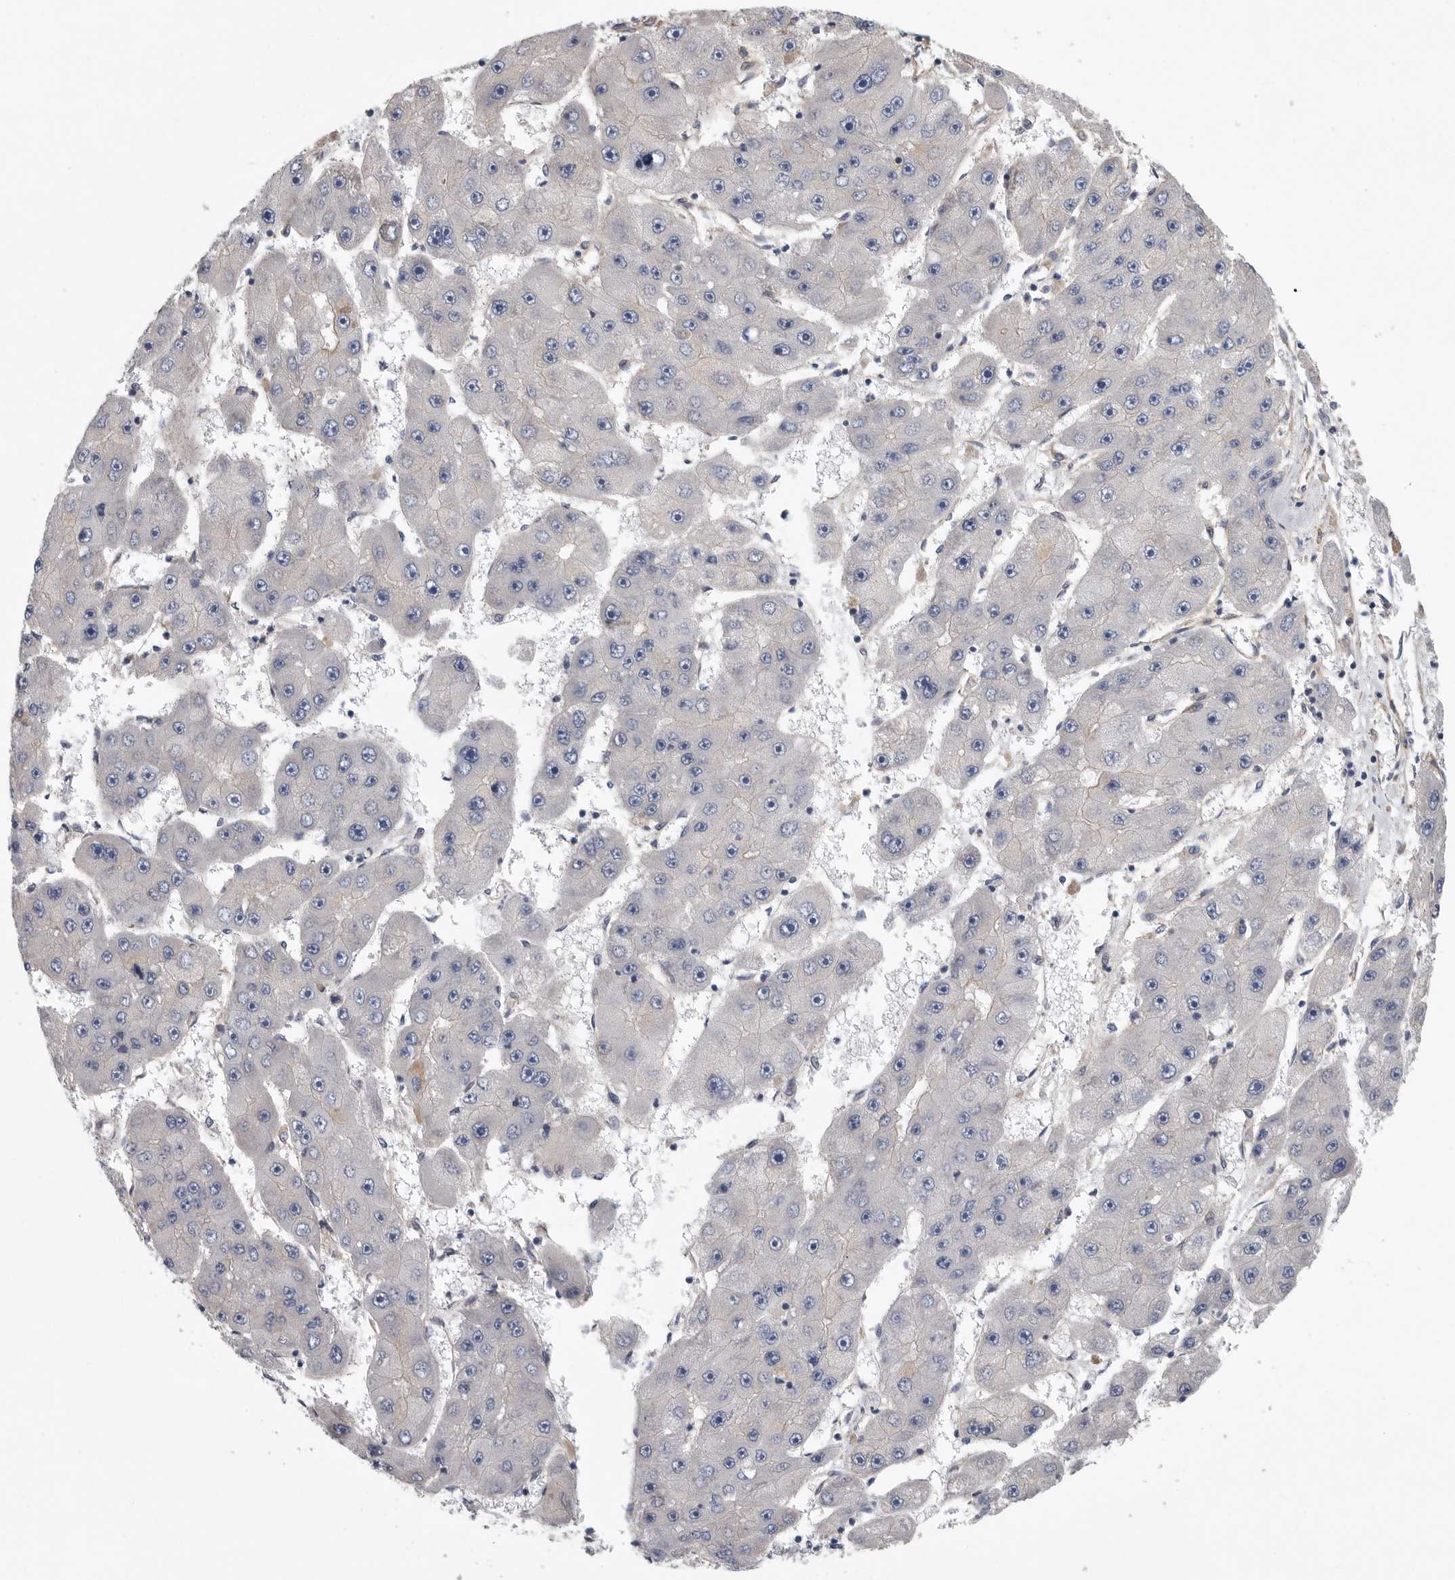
{"staining": {"intensity": "negative", "quantity": "none", "location": "none"}, "tissue": "liver cancer", "cell_type": "Tumor cells", "image_type": "cancer", "snomed": [{"axis": "morphology", "description": "Carcinoma, Hepatocellular, NOS"}, {"axis": "topography", "description": "Liver"}], "caption": "A photomicrograph of liver cancer (hepatocellular carcinoma) stained for a protein demonstrates no brown staining in tumor cells.", "gene": "OXR1", "patient": {"sex": "female", "age": 61}}